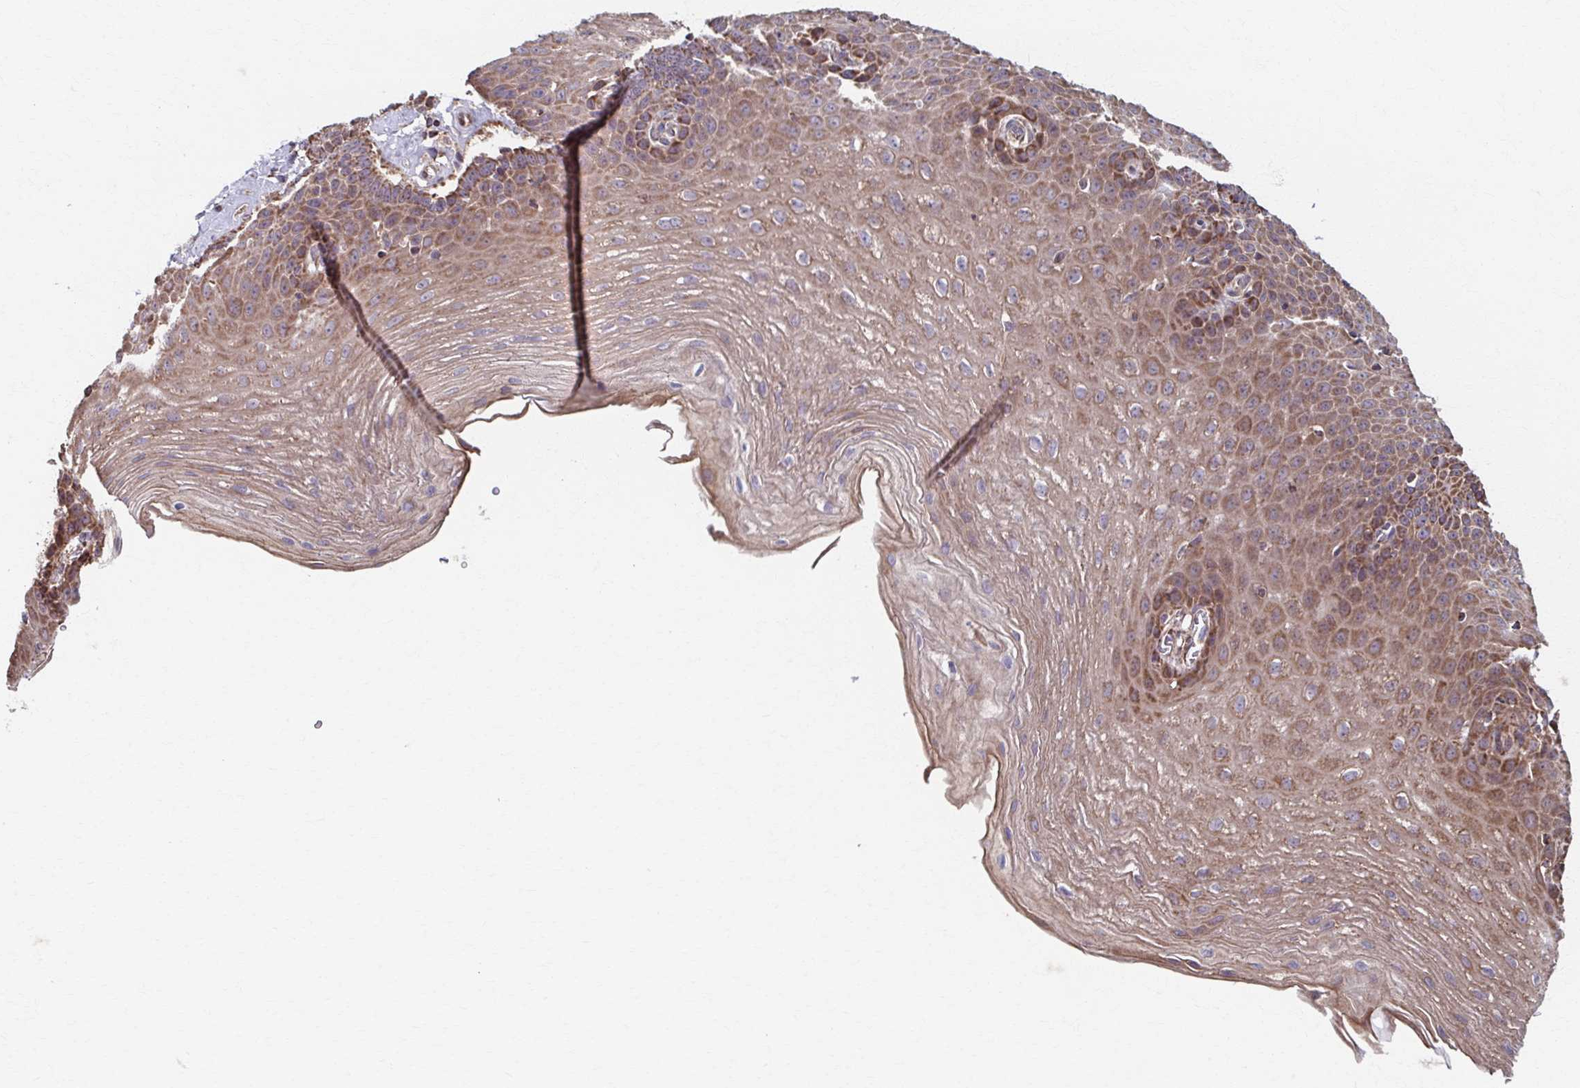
{"staining": {"intensity": "moderate", "quantity": "25%-75%", "location": "cytoplasmic/membranous"}, "tissue": "esophagus", "cell_type": "Squamous epithelial cells", "image_type": "normal", "snomed": [{"axis": "morphology", "description": "Normal tissue, NOS"}, {"axis": "topography", "description": "Esophagus"}], "caption": "Immunohistochemistry image of unremarkable human esophagus stained for a protein (brown), which reveals medium levels of moderate cytoplasmic/membranous staining in about 25%-75% of squamous epithelial cells.", "gene": "KLHL34", "patient": {"sex": "female", "age": 81}}